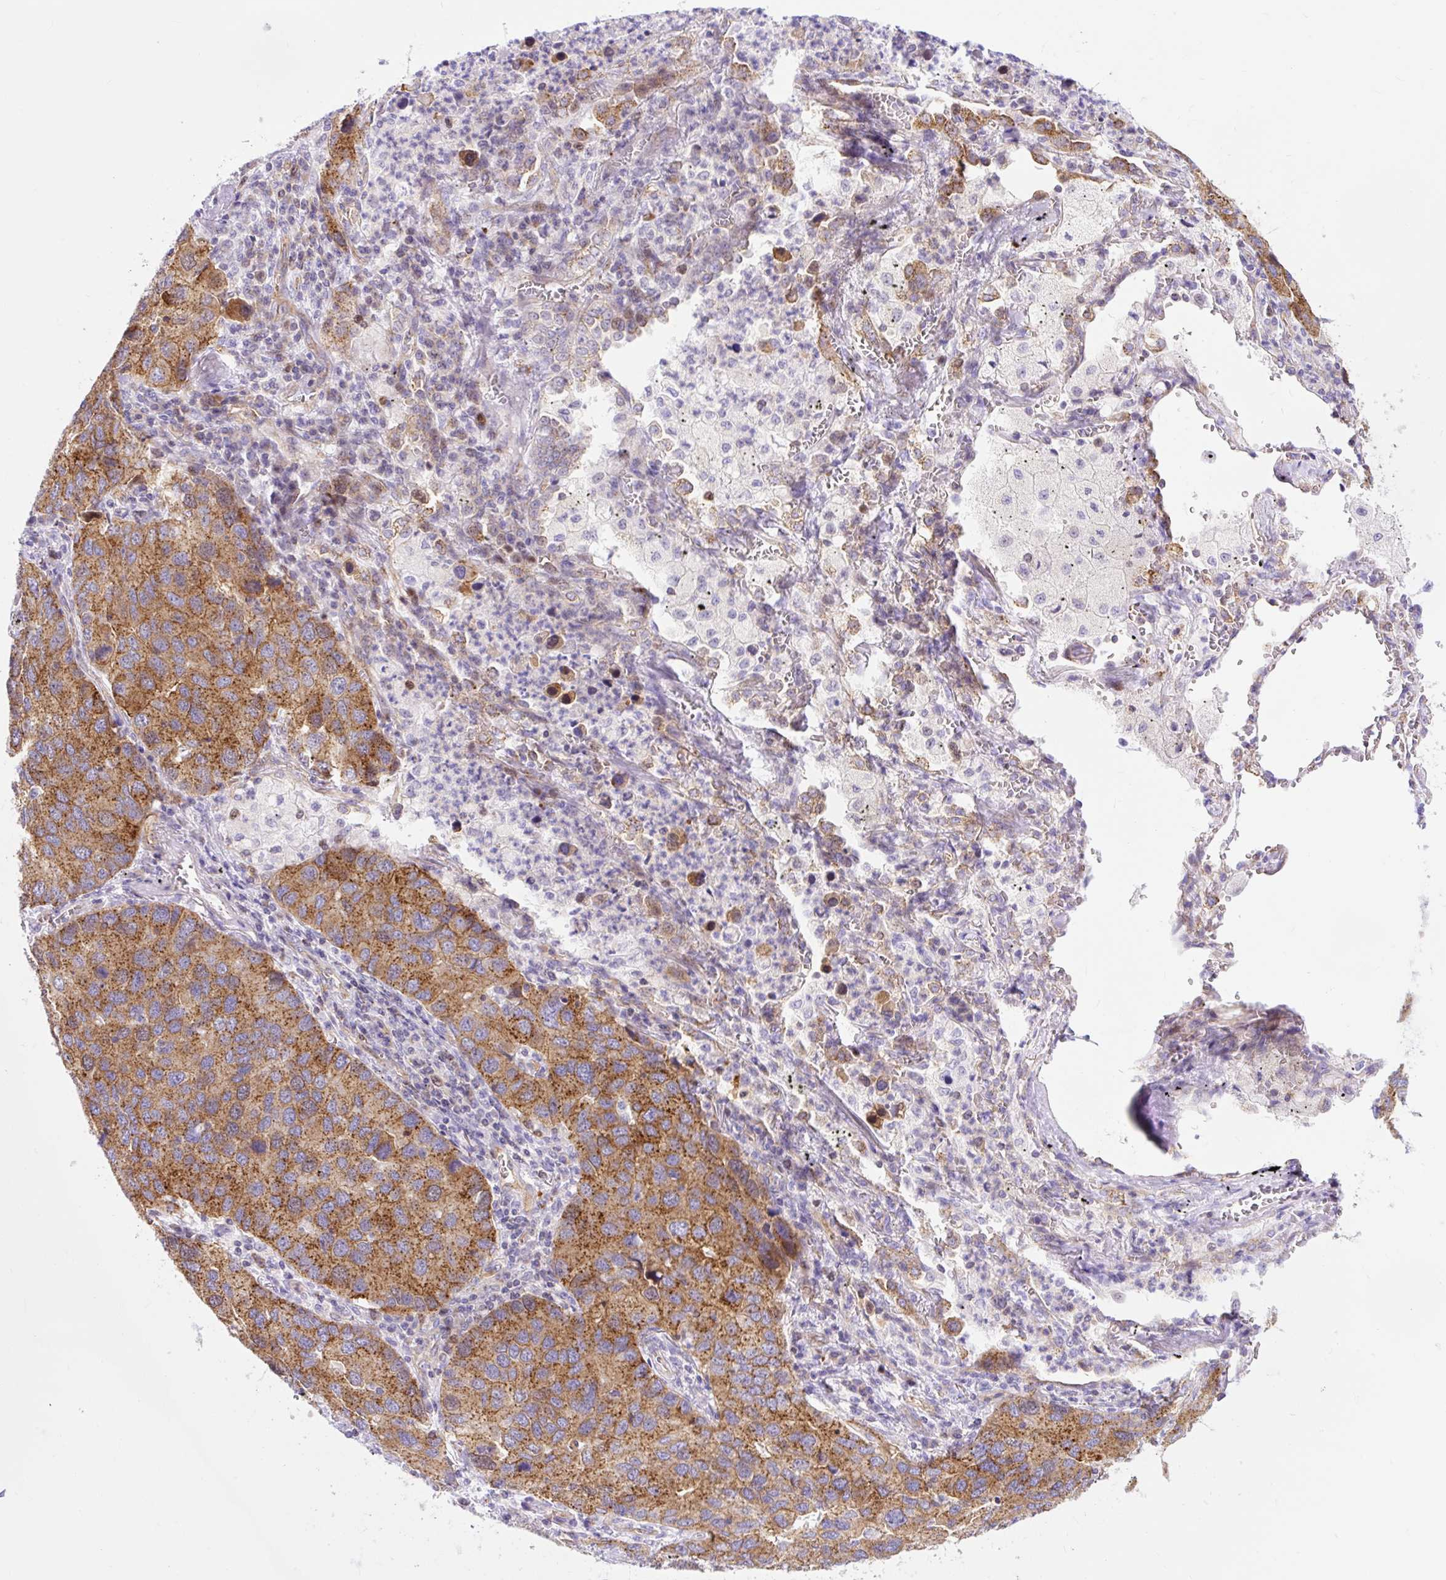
{"staining": {"intensity": "strong", "quantity": ">75%", "location": "cytoplasmic/membranous"}, "tissue": "lung cancer", "cell_type": "Tumor cells", "image_type": "cancer", "snomed": [{"axis": "morphology", "description": "Aneuploidy"}, {"axis": "morphology", "description": "Adenocarcinoma, NOS"}, {"axis": "topography", "description": "Lymph node"}, {"axis": "topography", "description": "Lung"}], "caption": "Immunohistochemistry of human lung adenocarcinoma shows high levels of strong cytoplasmic/membranous expression in about >75% of tumor cells. The protein is shown in brown color, while the nuclei are stained blue.", "gene": "HIP1R", "patient": {"sex": "female", "age": 74}}